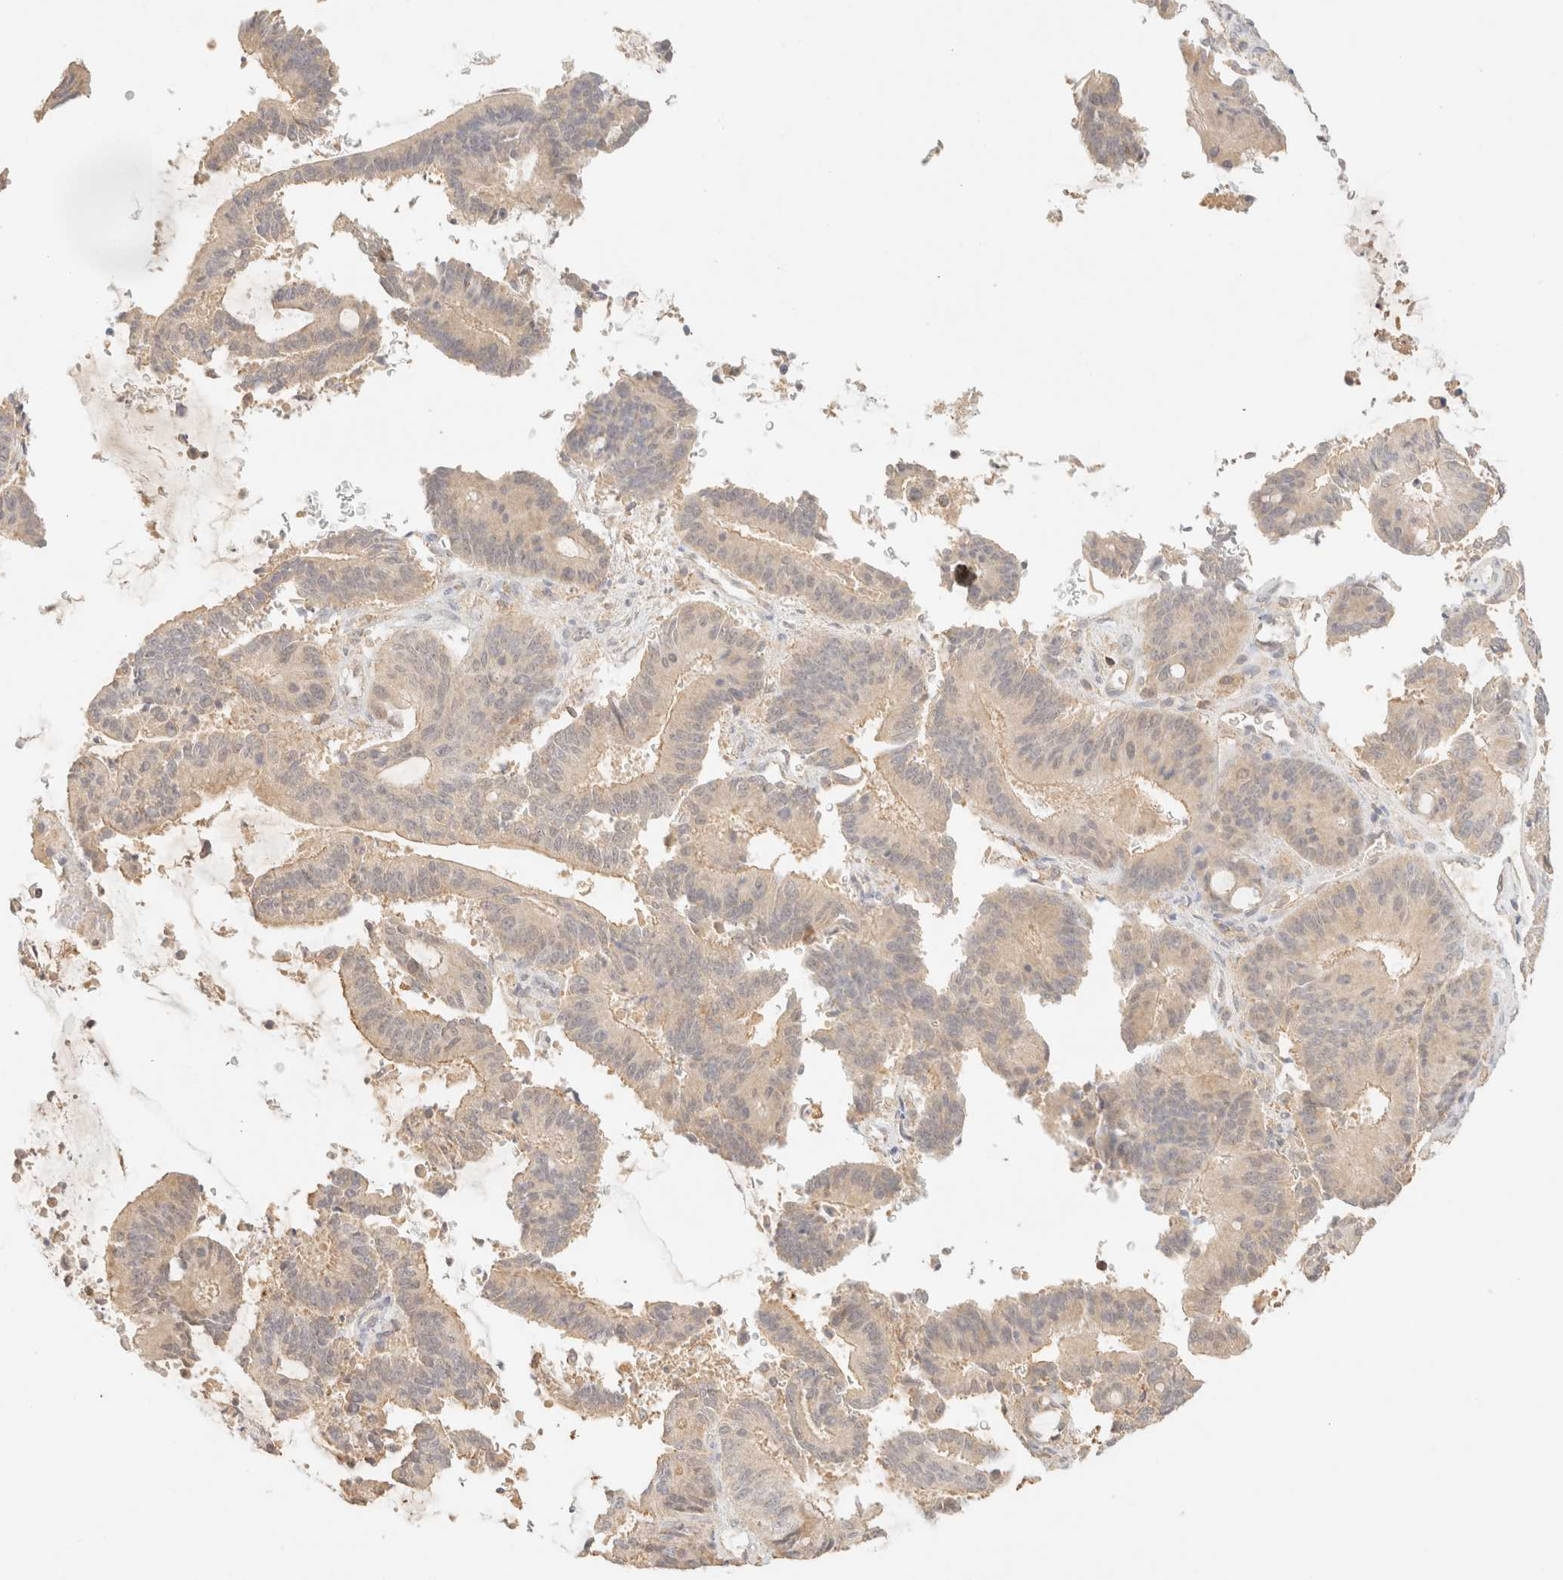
{"staining": {"intensity": "weak", "quantity": "<25%", "location": "cytoplasmic/membranous"}, "tissue": "liver cancer", "cell_type": "Tumor cells", "image_type": "cancer", "snomed": [{"axis": "morphology", "description": "Cholangiocarcinoma"}, {"axis": "topography", "description": "Liver"}], "caption": "Immunohistochemistry micrograph of liver cholangiocarcinoma stained for a protein (brown), which shows no staining in tumor cells.", "gene": "TIMD4", "patient": {"sex": "female", "age": 73}}